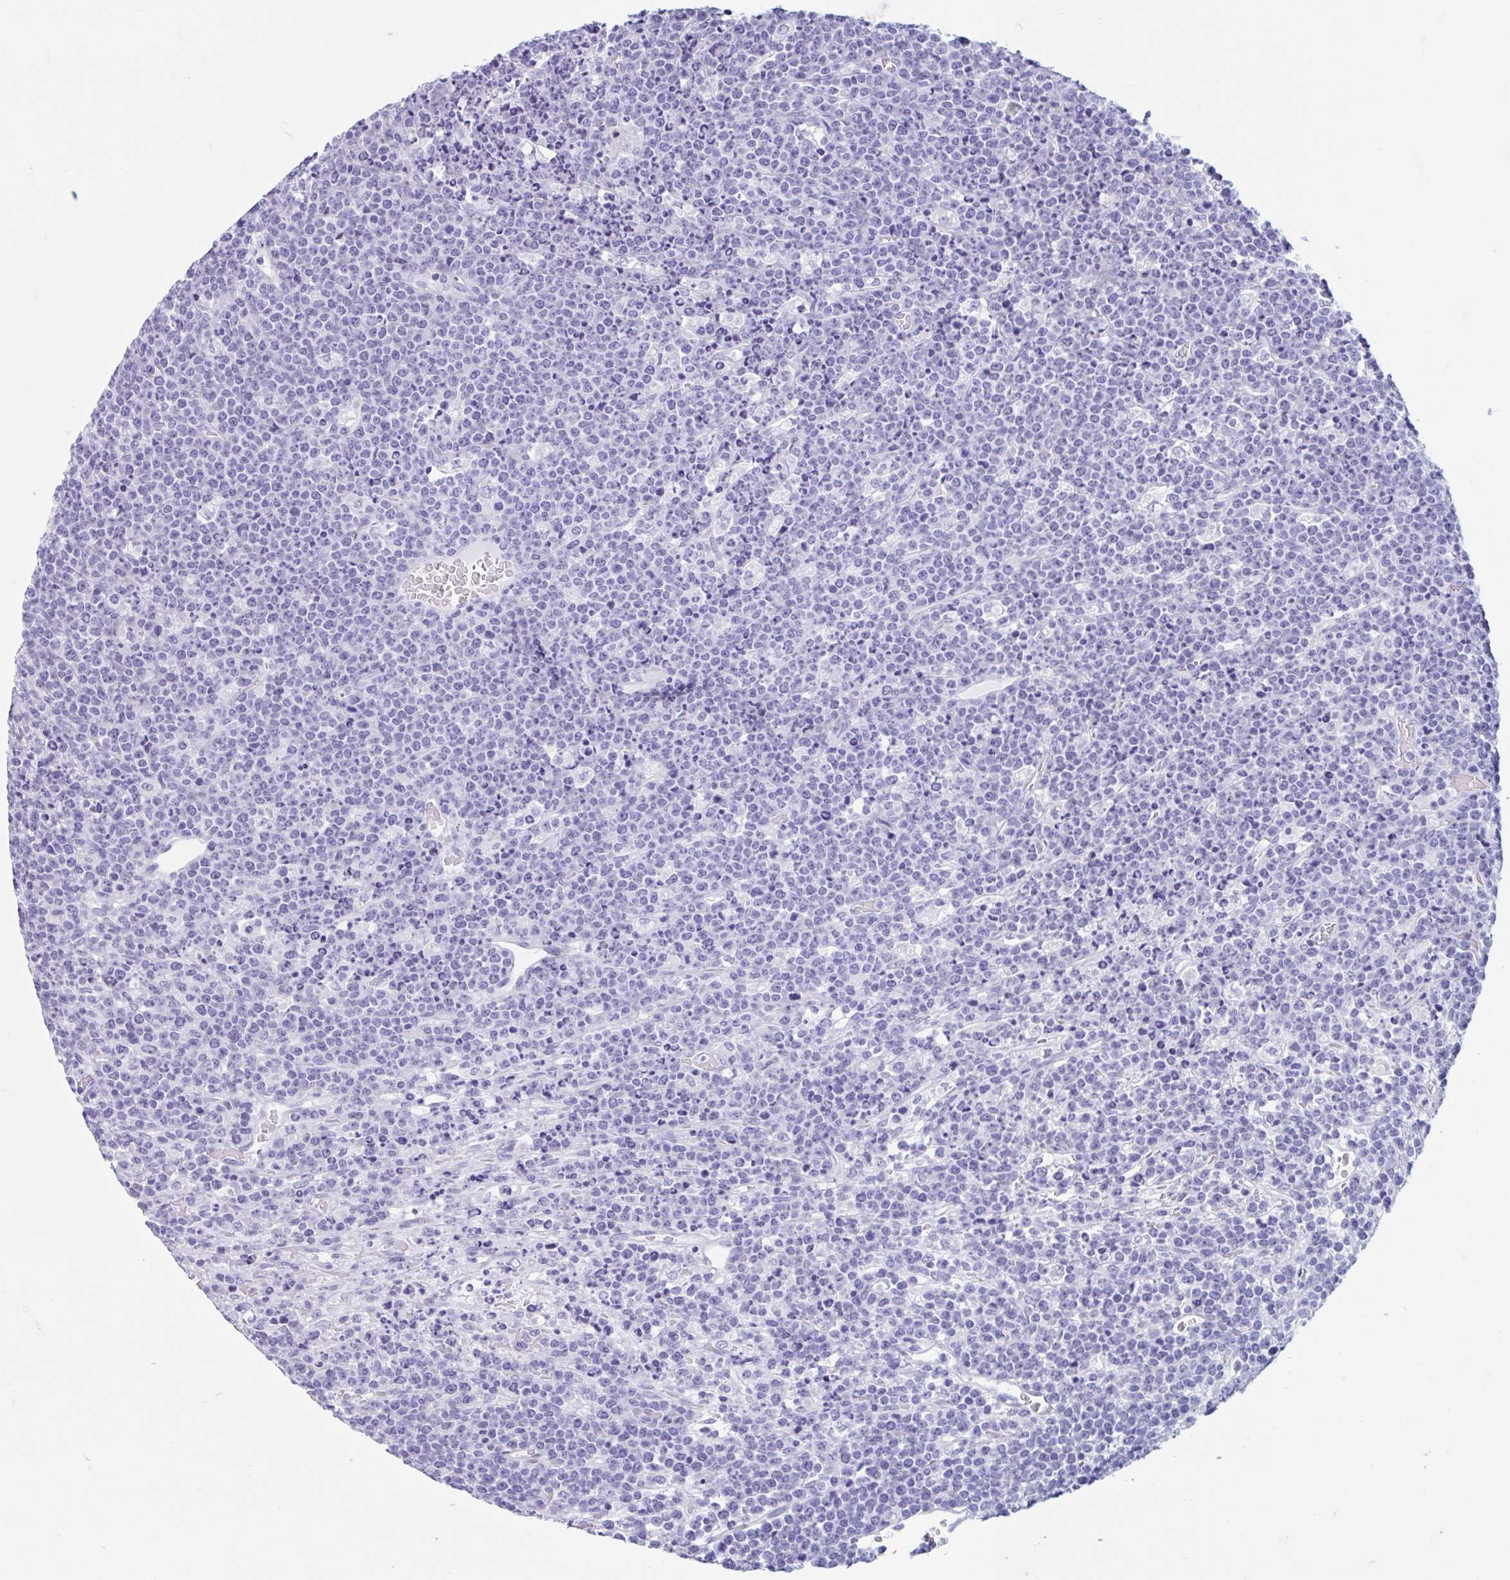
{"staining": {"intensity": "negative", "quantity": "none", "location": "none"}, "tissue": "lymphoma", "cell_type": "Tumor cells", "image_type": "cancer", "snomed": [{"axis": "morphology", "description": "Malignant lymphoma, non-Hodgkin's type, High grade"}, {"axis": "topography", "description": "Ovary"}], "caption": "IHC of human malignant lymphoma, non-Hodgkin's type (high-grade) reveals no staining in tumor cells.", "gene": "CPTP", "patient": {"sex": "female", "age": 56}}